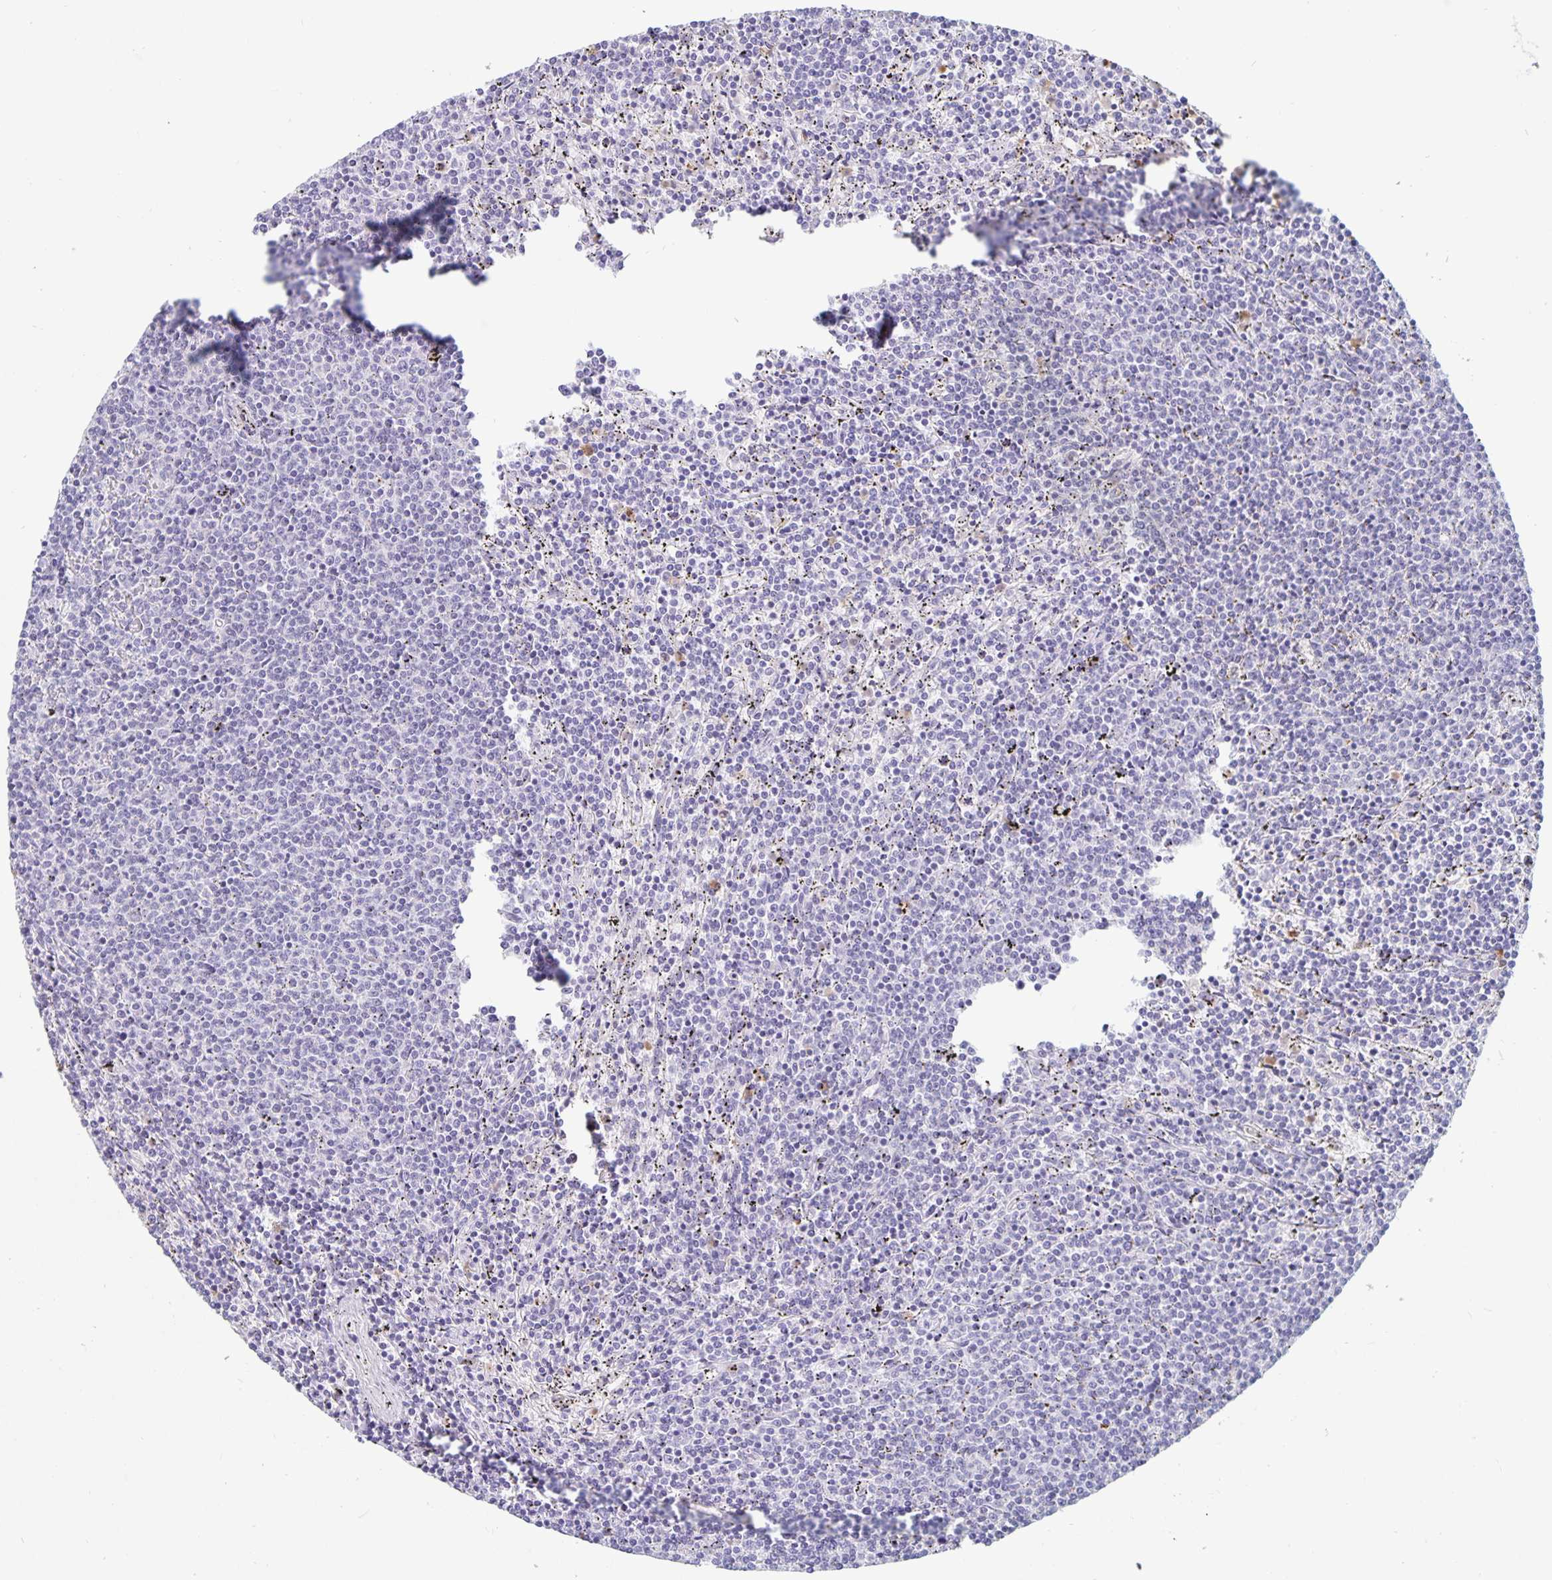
{"staining": {"intensity": "negative", "quantity": "none", "location": "none"}, "tissue": "lymphoma", "cell_type": "Tumor cells", "image_type": "cancer", "snomed": [{"axis": "morphology", "description": "Malignant lymphoma, non-Hodgkin's type, Low grade"}, {"axis": "topography", "description": "Spleen"}], "caption": "A high-resolution micrograph shows IHC staining of lymphoma, which reveals no significant staining in tumor cells.", "gene": "PLCB3", "patient": {"sex": "female", "age": 50}}